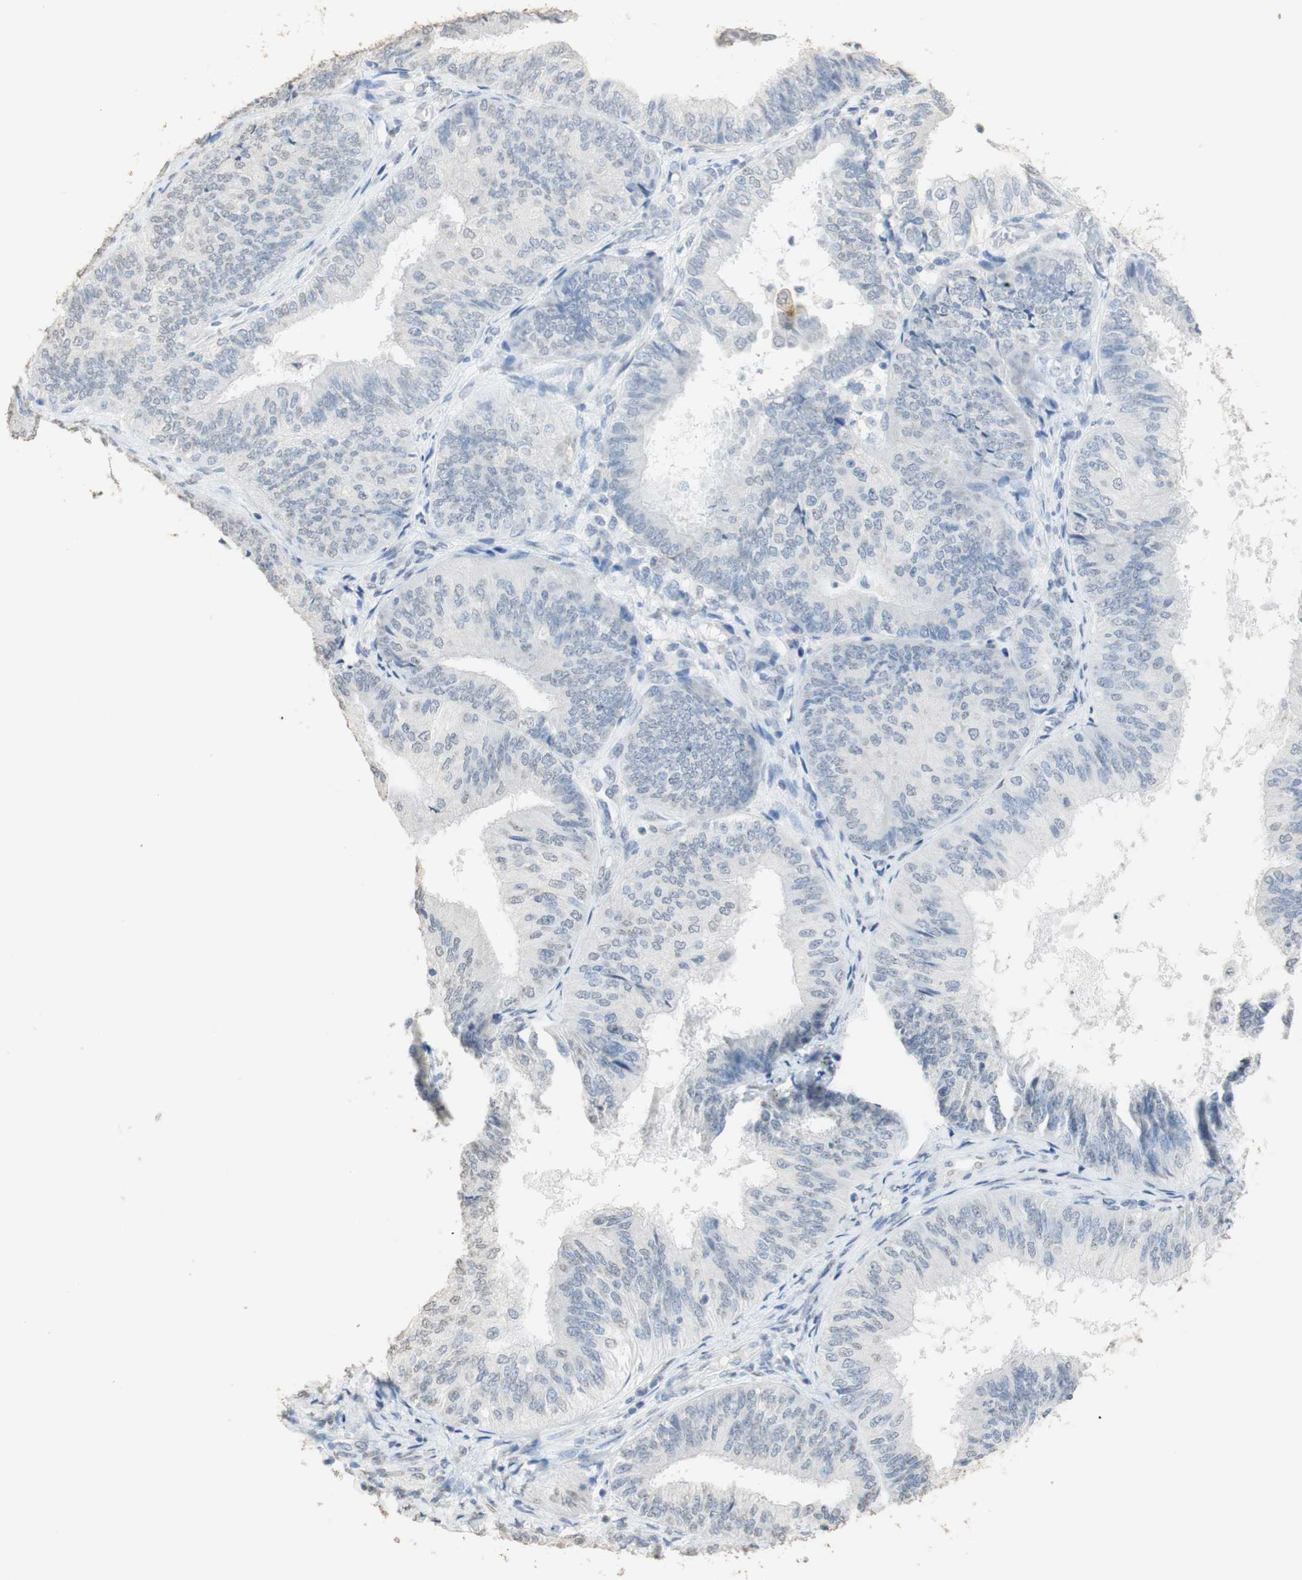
{"staining": {"intensity": "negative", "quantity": "none", "location": "none"}, "tissue": "endometrial cancer", "cell_type": "Tumor cells", "image_type": "cancer", "snomed": [{"axis": "morphology", "description": "Adenocarcinoma, NOS"}, {"axis": "topography", "description": "Endometrium"}], "caption": "Endometrial cancer (adenocarcinoma) was stained to show a protein in brown. There is no significant staining in tumor cells.", "gene": "L1CAM", "patient": {"sex": "female", "age": 58}}